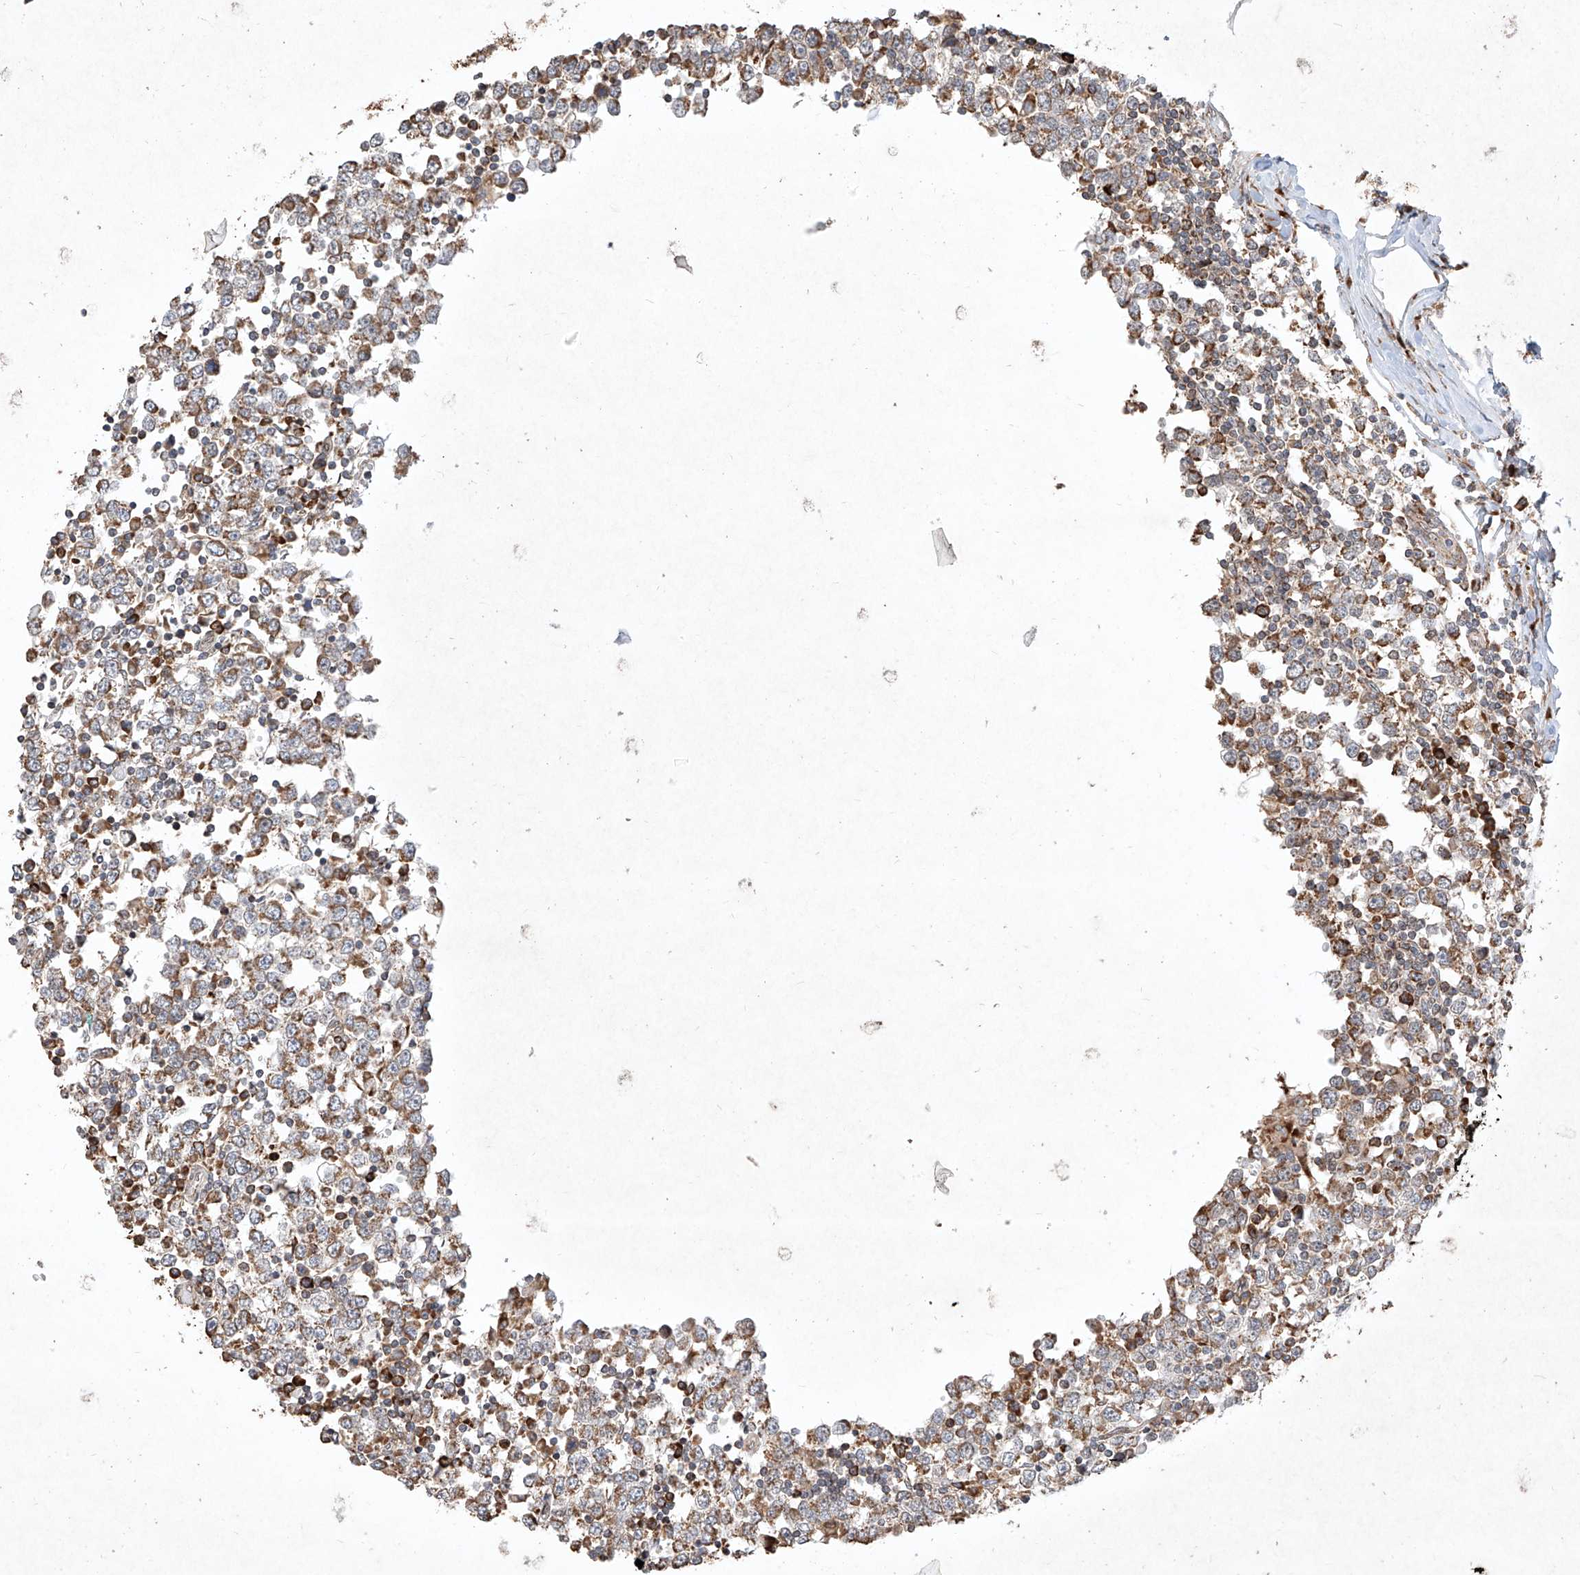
{"staining": {"intensity": "moderate", "quantity": ">75%", "location": "cytoplasmic/membranous"}, "tissue": "testis cancer", "cell_type": "Tumor cells", "image_type": "cancer", "snomed": [{"axis": "morphology", "description": "Seminoma, NOS"}, {"axis": "topography", "description": "Testis"}], "caption": "Immunohistochemistry (DAB) staining of human testis cancer (seminoma) reveals moderate cytoplasmic/membranous protein positivity in about >75% of tumor cells.", "gene": "SEMA3B", "patient": {"sex": "male", "age": 65}}